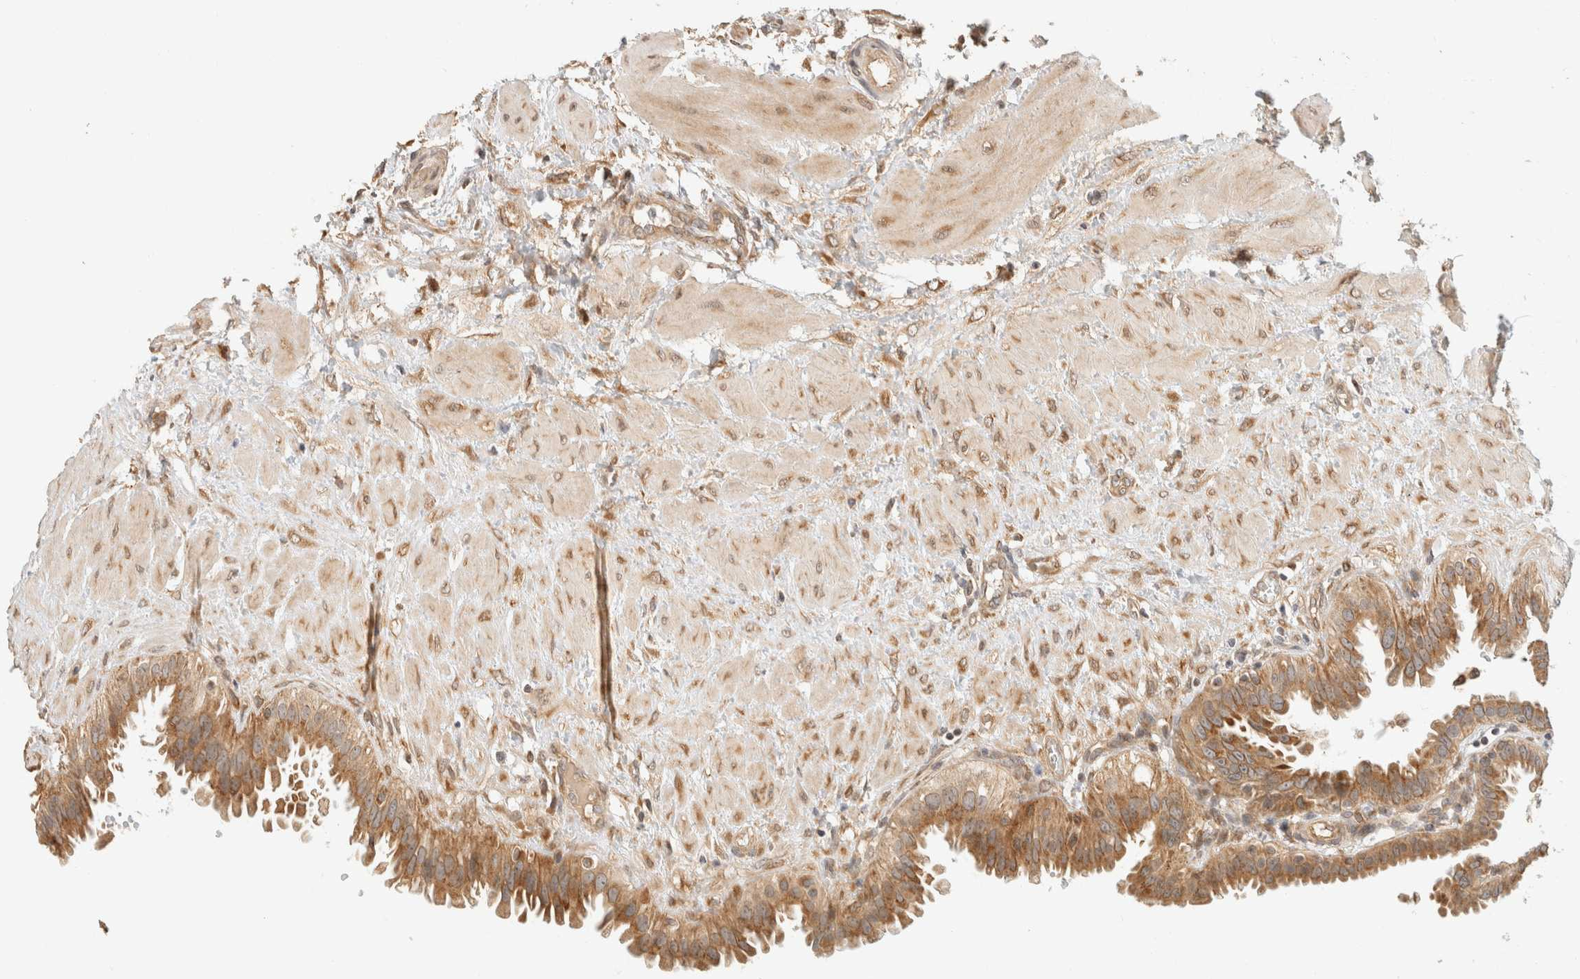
{"staining": {"intensity": "moderate", "quantity": ">75%", "location": "cytoplasmic/membranous"}, "tissue": "fallopian tube", "cell_type": "Glandular cells", "image_type": "normal", "snomed": [{"axis": "morphology", "description": "Normal tissue, NOS"}, {"axis": "topography", "description": "Fallopian tube"}, {"axis": "topography", "description": "Placenta"}], "caption": "A high-resolution micrograph shows IHC staining of normal fallopian tube, which demonstrates moderate cytoplasmic/membranous staining in about >75% of glandular cells.", "gene": "TACC1", "patient": {"sex": "female", "age": 34}}